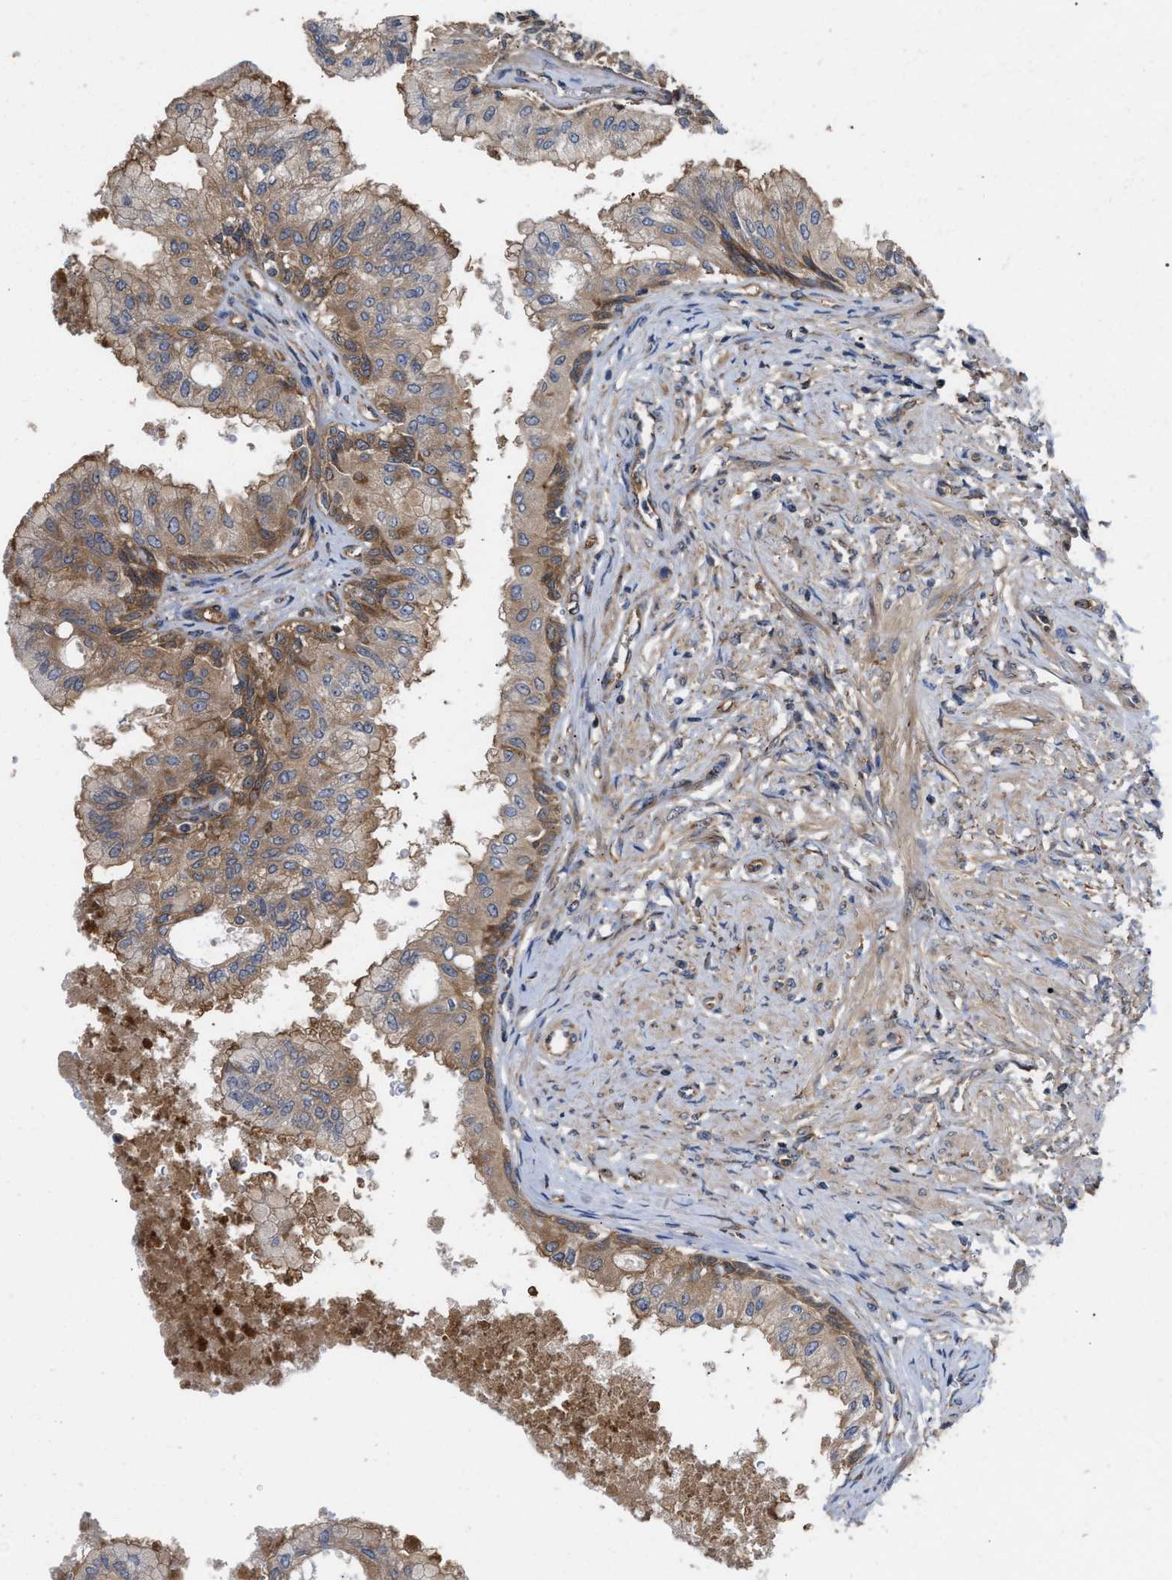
{"staining": {"intensity": "moderate", "quantity": ">75%", "location": "cytoplasmic/membranous"}, "tissue": "prostate", "cell_type": "Glandular cells", "image_type": "normal", "snomed": [{"axis": "morphology", "description": "Normal tissue, NOS"}, {"axis": "topography", "description": "Prostate"}, {"axis": "topography", "description": "Seminal veicle"}], "caption": "Moderate cytoplasmic/membranous expression for a protein is identified in approximately >75% of glandular cells of normal prostate using immunohistochemistry (IHC).", "gene": "LAPTM4B", "patient": {"sex": "male", "age": 60}}